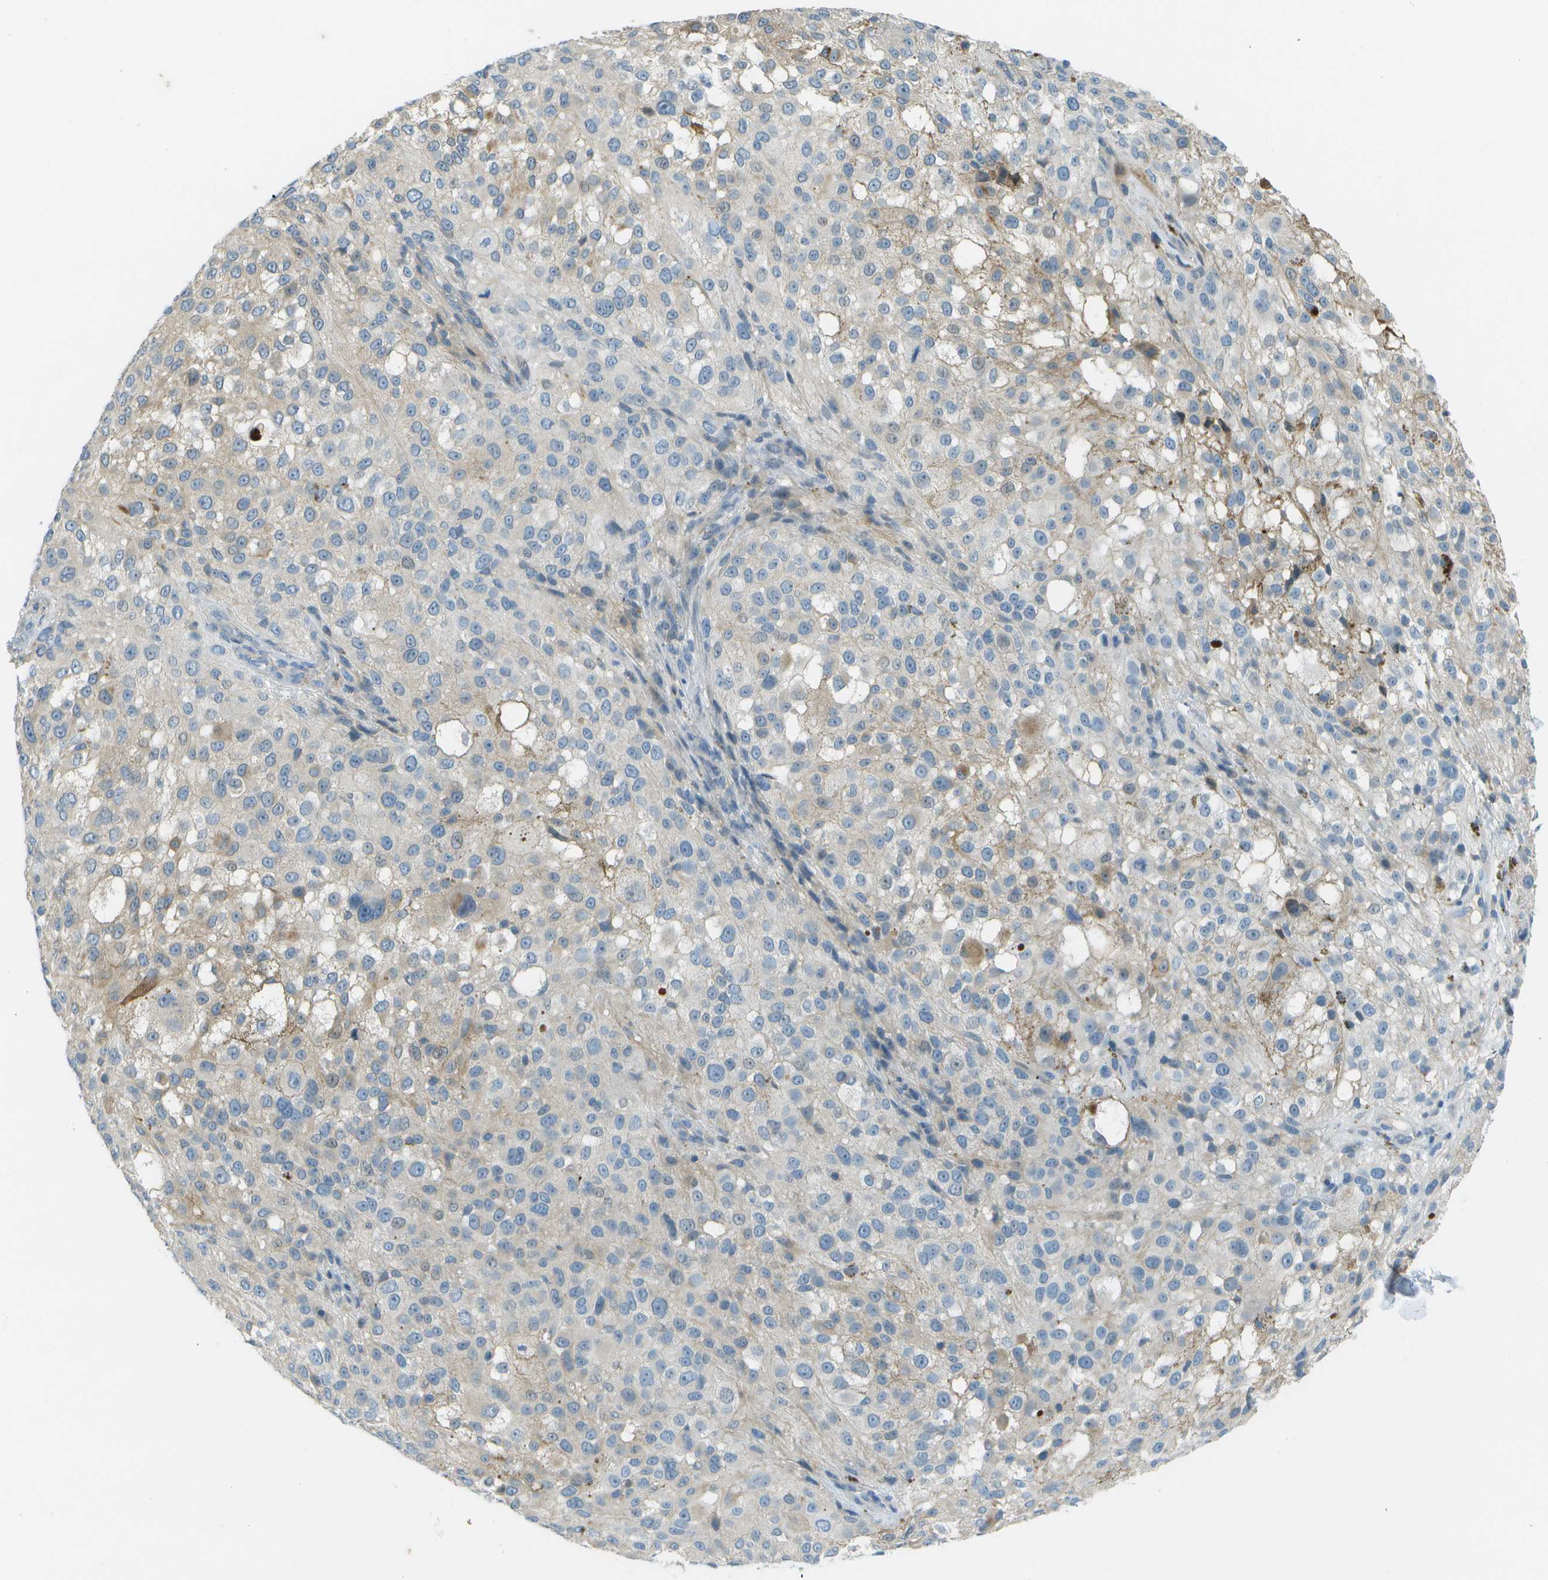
{"staining": {"intensity": "weak", "quantity": "<25%", "location": "cytoplasmic/membranous"}, "tissue": "melanoma", "cell_type": "Tumor cells", "image_type": "cancer", "snomed": [{"axis": "morphology", "description": "Necrosis, NOS"}, {"axis": "morphology", "description": "Malignant melanoma, NOS"}, {"axis": "topography", "description": "Skin"}], "caption": "Immunohistochemical staining of human melanoma displays no significant staining in tumor cells.", "gene": "LRRC66", "patient": {"sex": "female", "age": 87}}